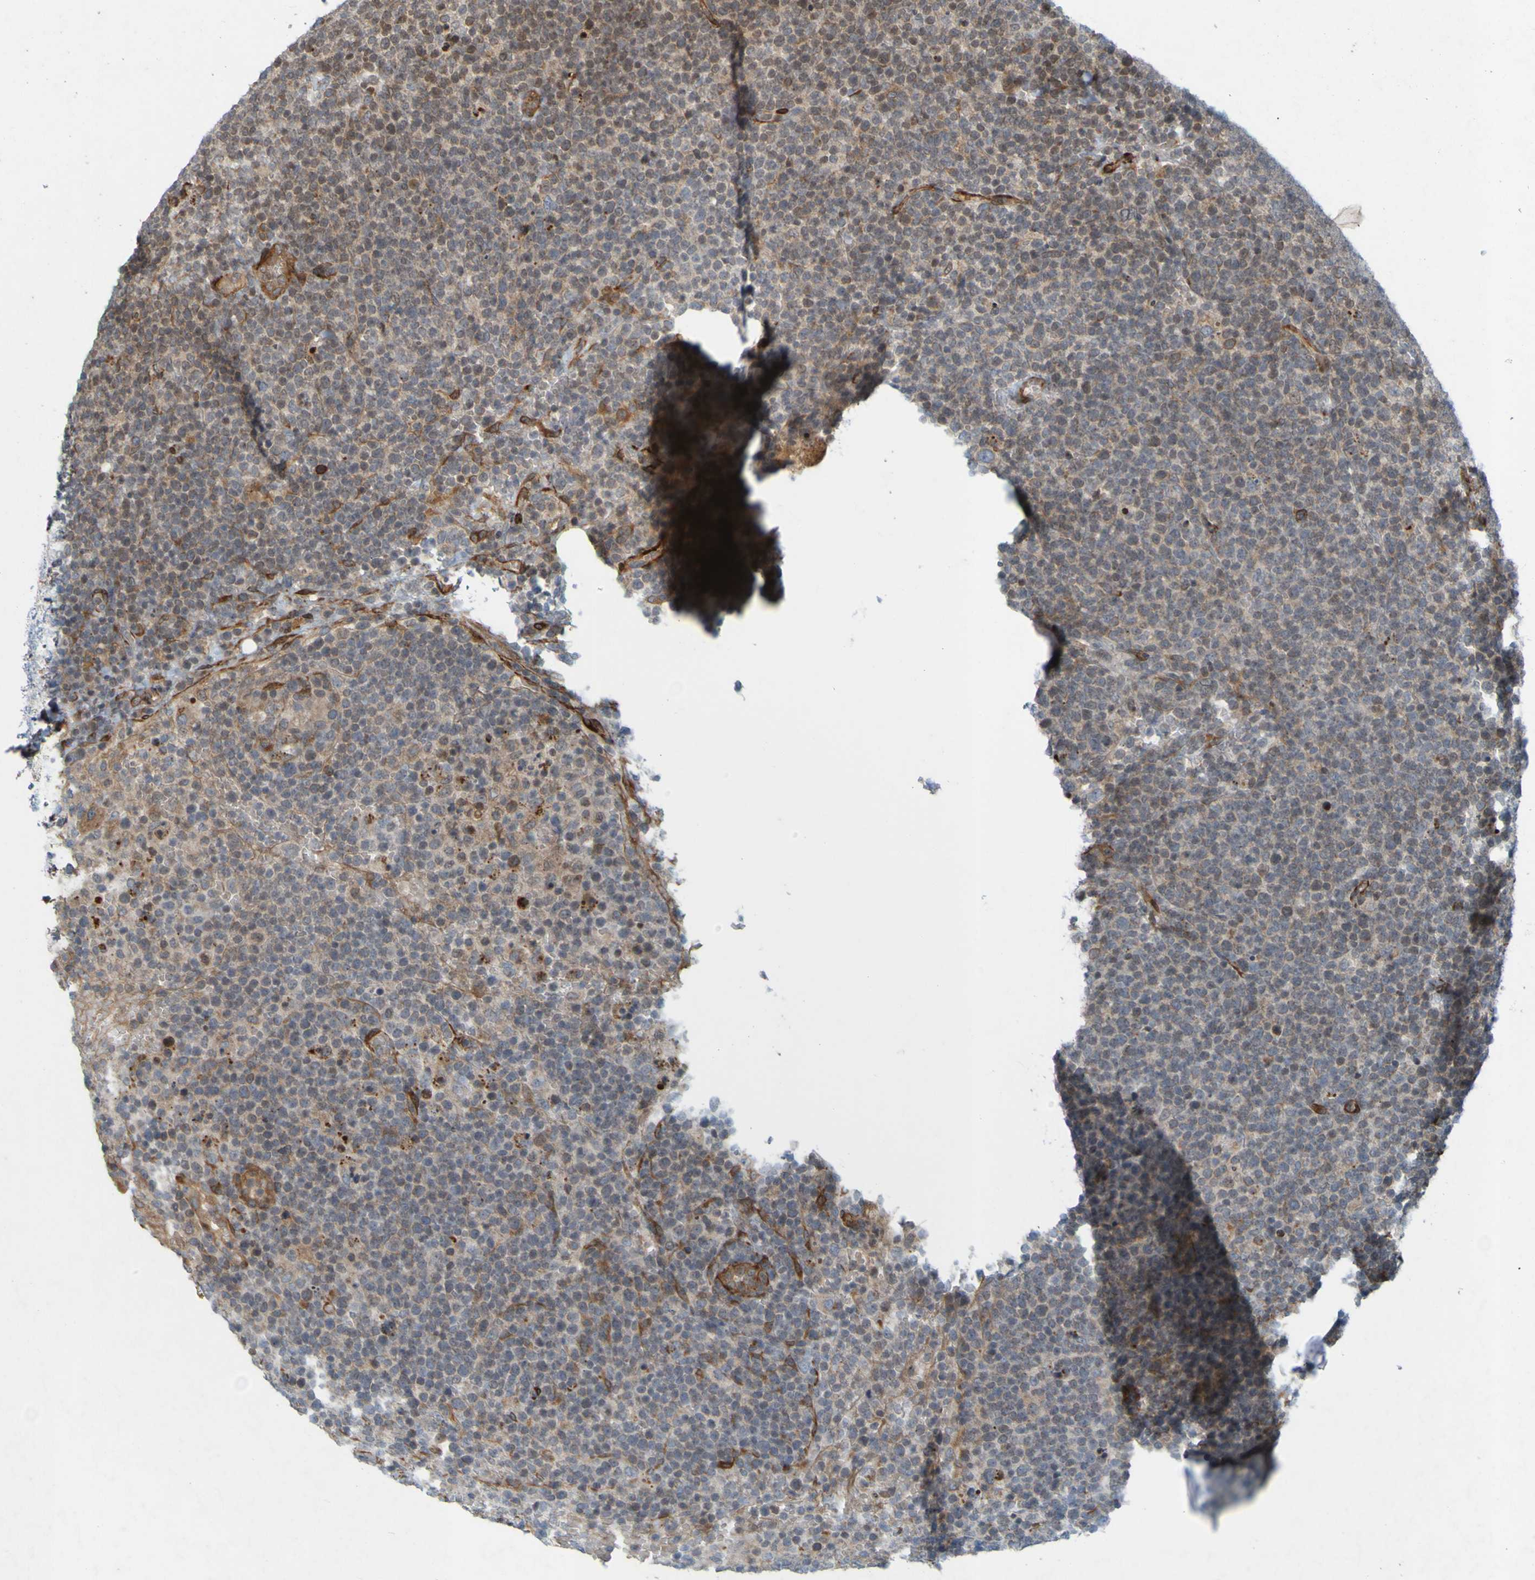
{"staining": {"intensity": "moderate", "quantity": "<25%", "location": "cytoplasmic/membranous"}, "tissue": "lymphoma", "cell_type": "Tumor cells", "image_type": "cancer", "snomed": [{"axis": "morphology", "description": "Malignant lymphoma, non-Hodgkin's type, High grade"}, {"axis": "topography", "description": "Lymph node"}], "caption": "The histopathology image shows immunohistochemical staining of lymphoma. There is moderate cytoplasmic/membranous staining is seen in about <25% of tumor cells.", "gene": "GUCY1A1", "patient": {"sex": "male", "age": 61}}